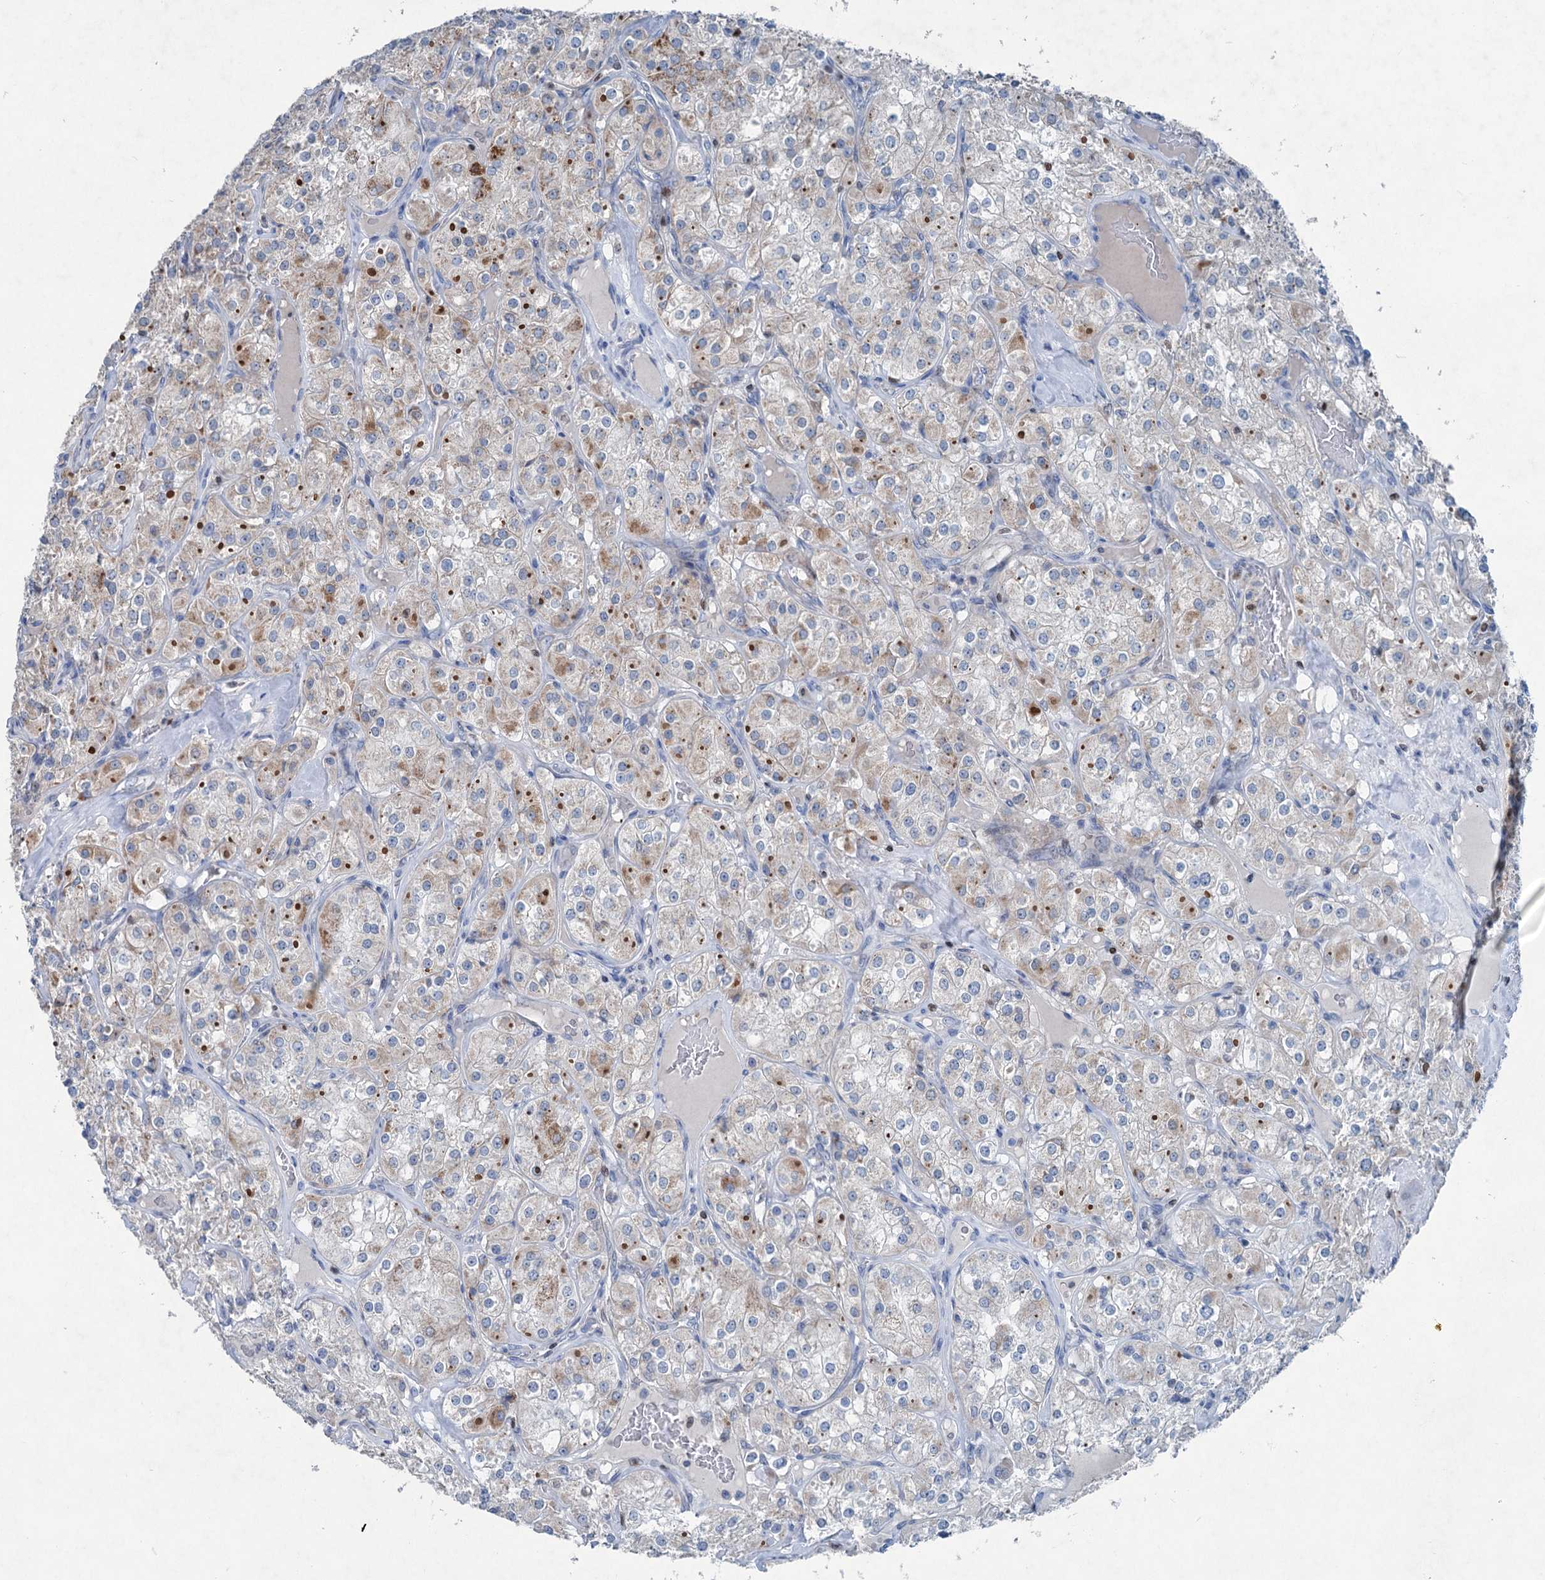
{"staining": {"intensity": "moderate", "quantity": "<25%", "location": "cytoplasmic/membranous"}, "tissue": "renal cancer", "cell_type": "Tumor cells", "image_type": "cancer", "snomed": [{"axis": "morphology", "description": "Adenocarcinoma, NOS"}, {"axis": "topography", "description": "Kidney"}], "caption": "This is a micrograph of immunohistochemistry staining of renal adenocarcinoma, which shows moderate expression in the cytoplasmic/membranous of tumor cells.", "gene": "ELP4", "patient": {"sex": "male", "age": 77}}